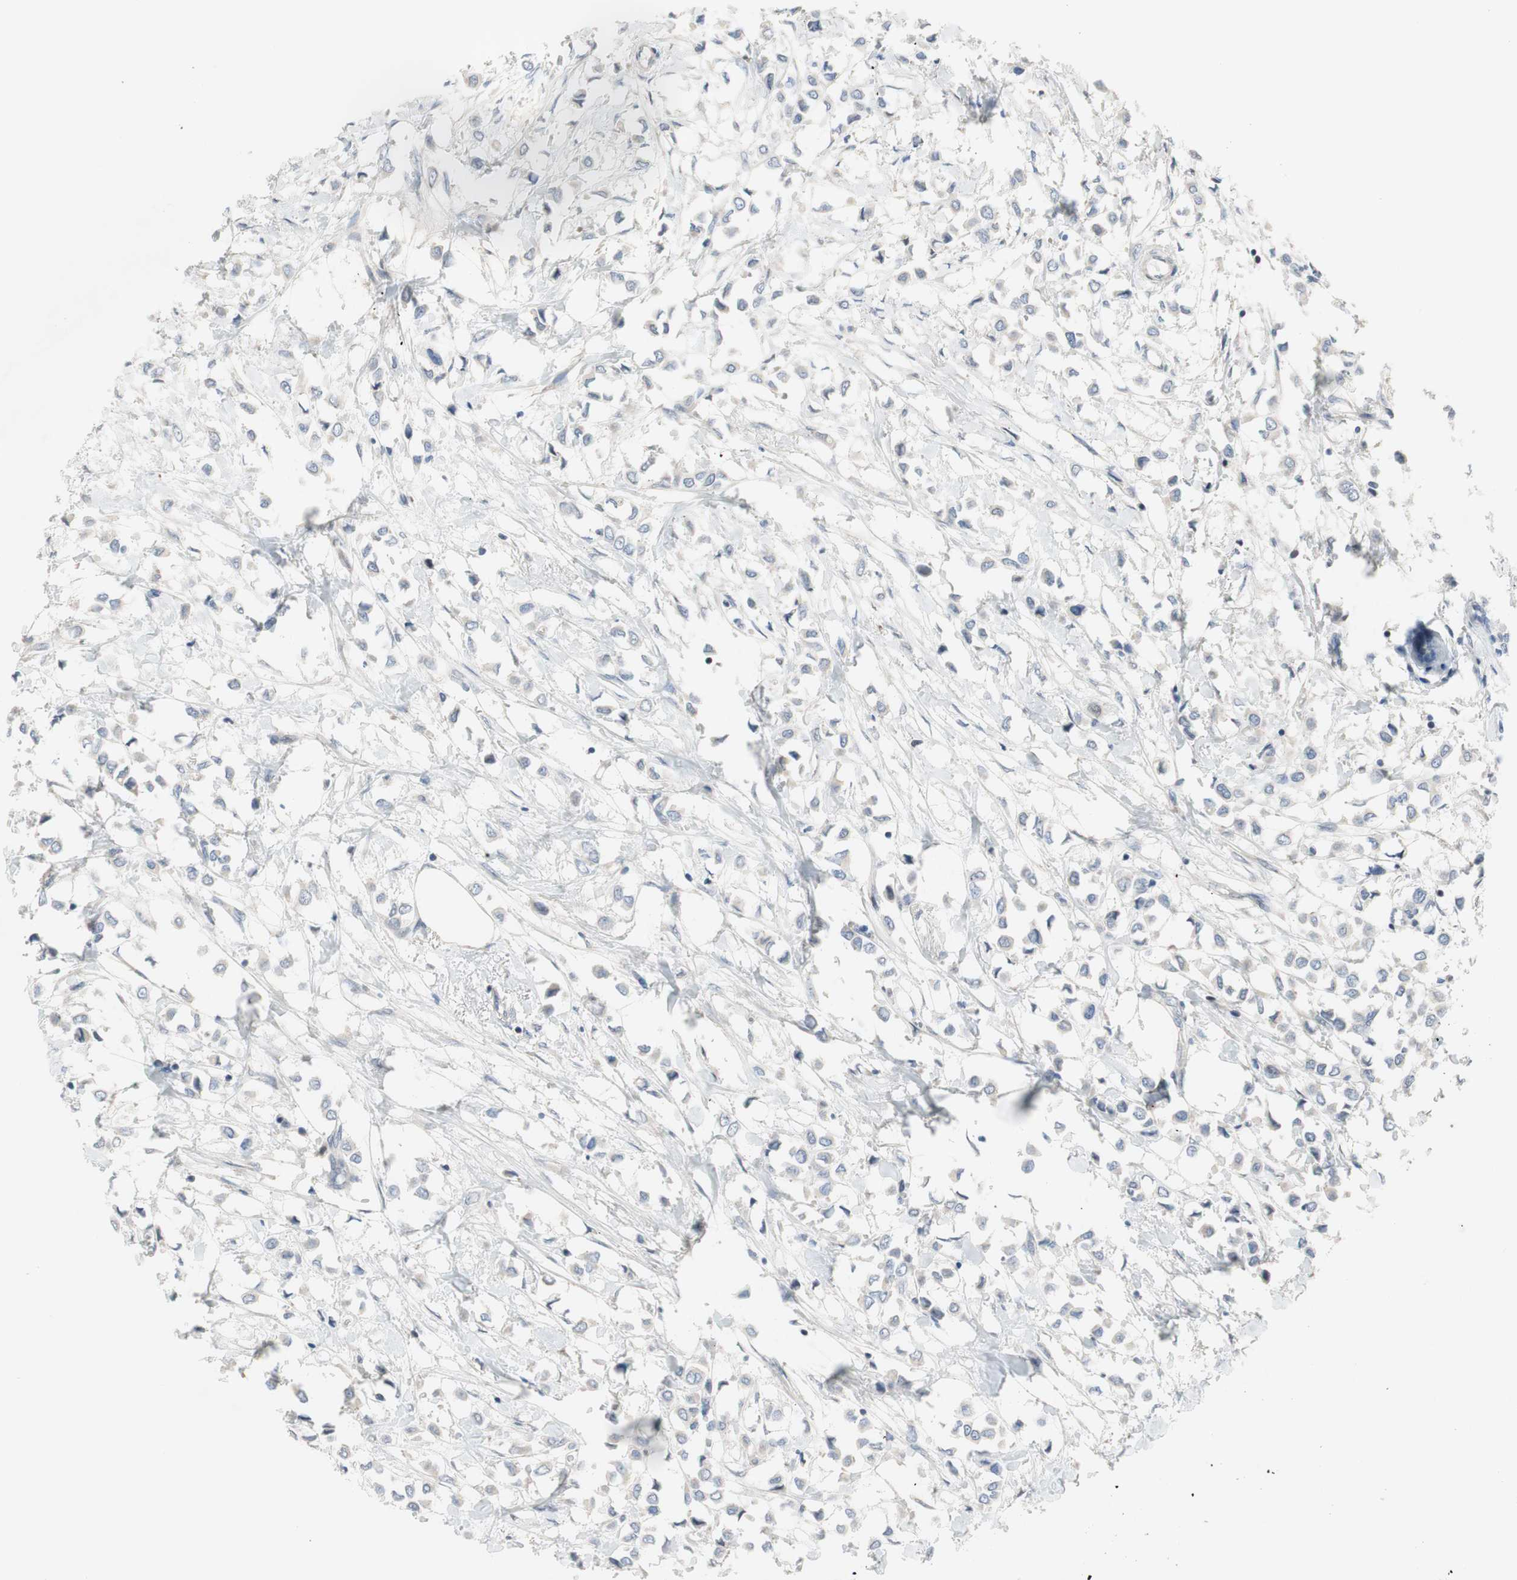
{"staining": {"intensity": "negative", "quantity": "none", "location": "none"}, "tissue": "breast cancer", "cell_type": "Tumor cells", "image_type": "cancer", "snomed": [{"axis": "morphology", "description": "Lobular carcinoma"}, {"axis": "topography", "description": "Breast"}], "caption": "IHC image of human breast cancer (lobular carcinoma) stained for a protein (brown), which demonstrates no expression in tumor cells.", "gene": "TACR3", "patient": {"sex": "female", "age": 51}}